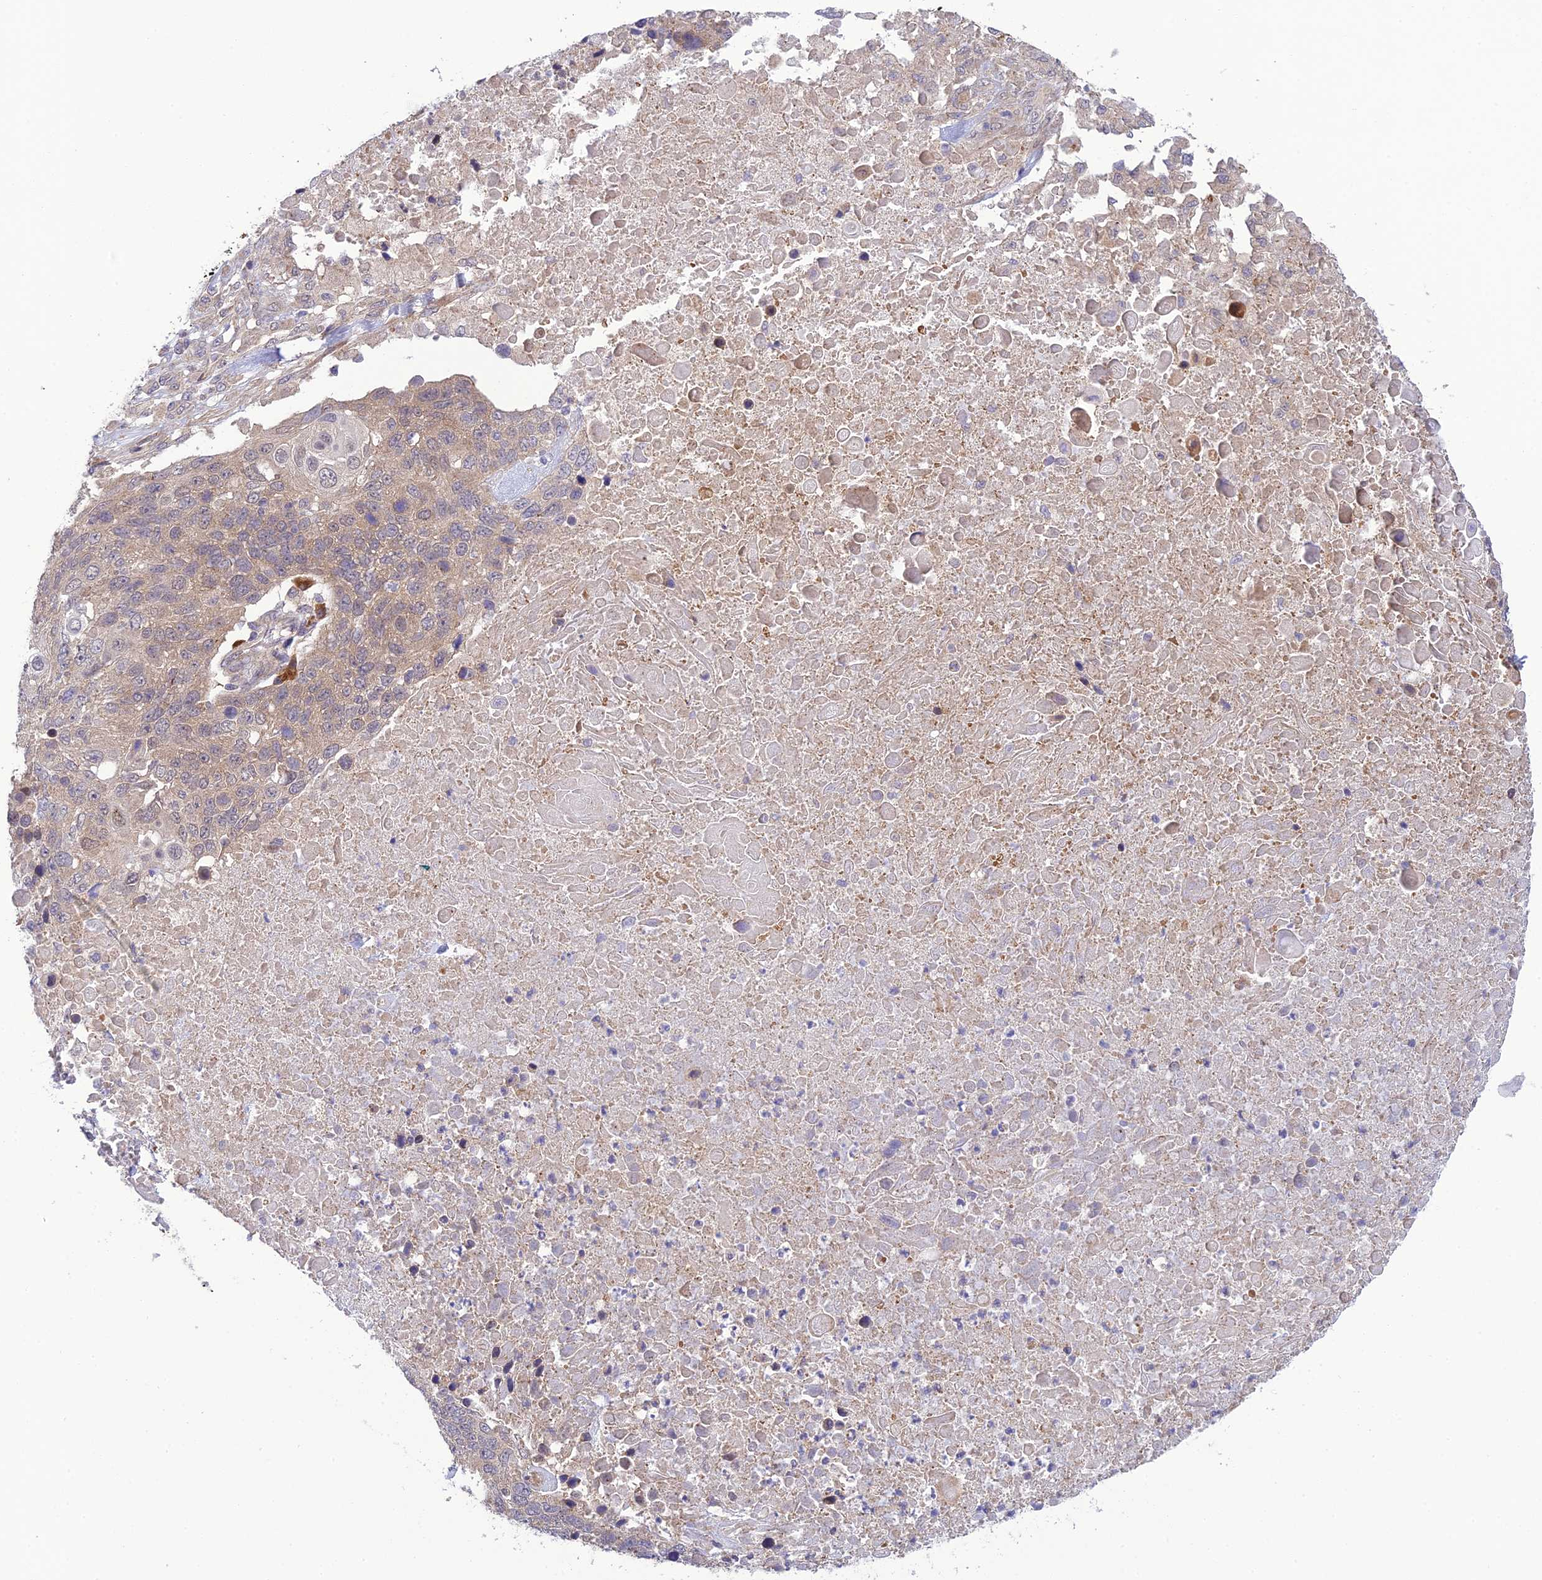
{"staining": {"intensity": "weak", "quantity": "<25%", "location": "cytoplasmic/membranous"}, "tissue": "lung cancer", "cell_type": "Tumor cells", "image_type": "cancer", "snomed": [{"axis": "morphology", "description": "Normal tissue, NOS"}, {"axis": "morphology", "description": "Squamous cell carcinoma, NOS"}, {"axis": "topography", "description": "Lymph node"}, {"axis": "topography", "description": "Lung"}], "caption": "Immunohistochemistry histopathology image of human lung cancer (squamous cell carcinoma) stained for a protein (brown), which shows no staining in tumor cells.", "gene": "UROS", "patient": {"sex": "male", "age": 66}}